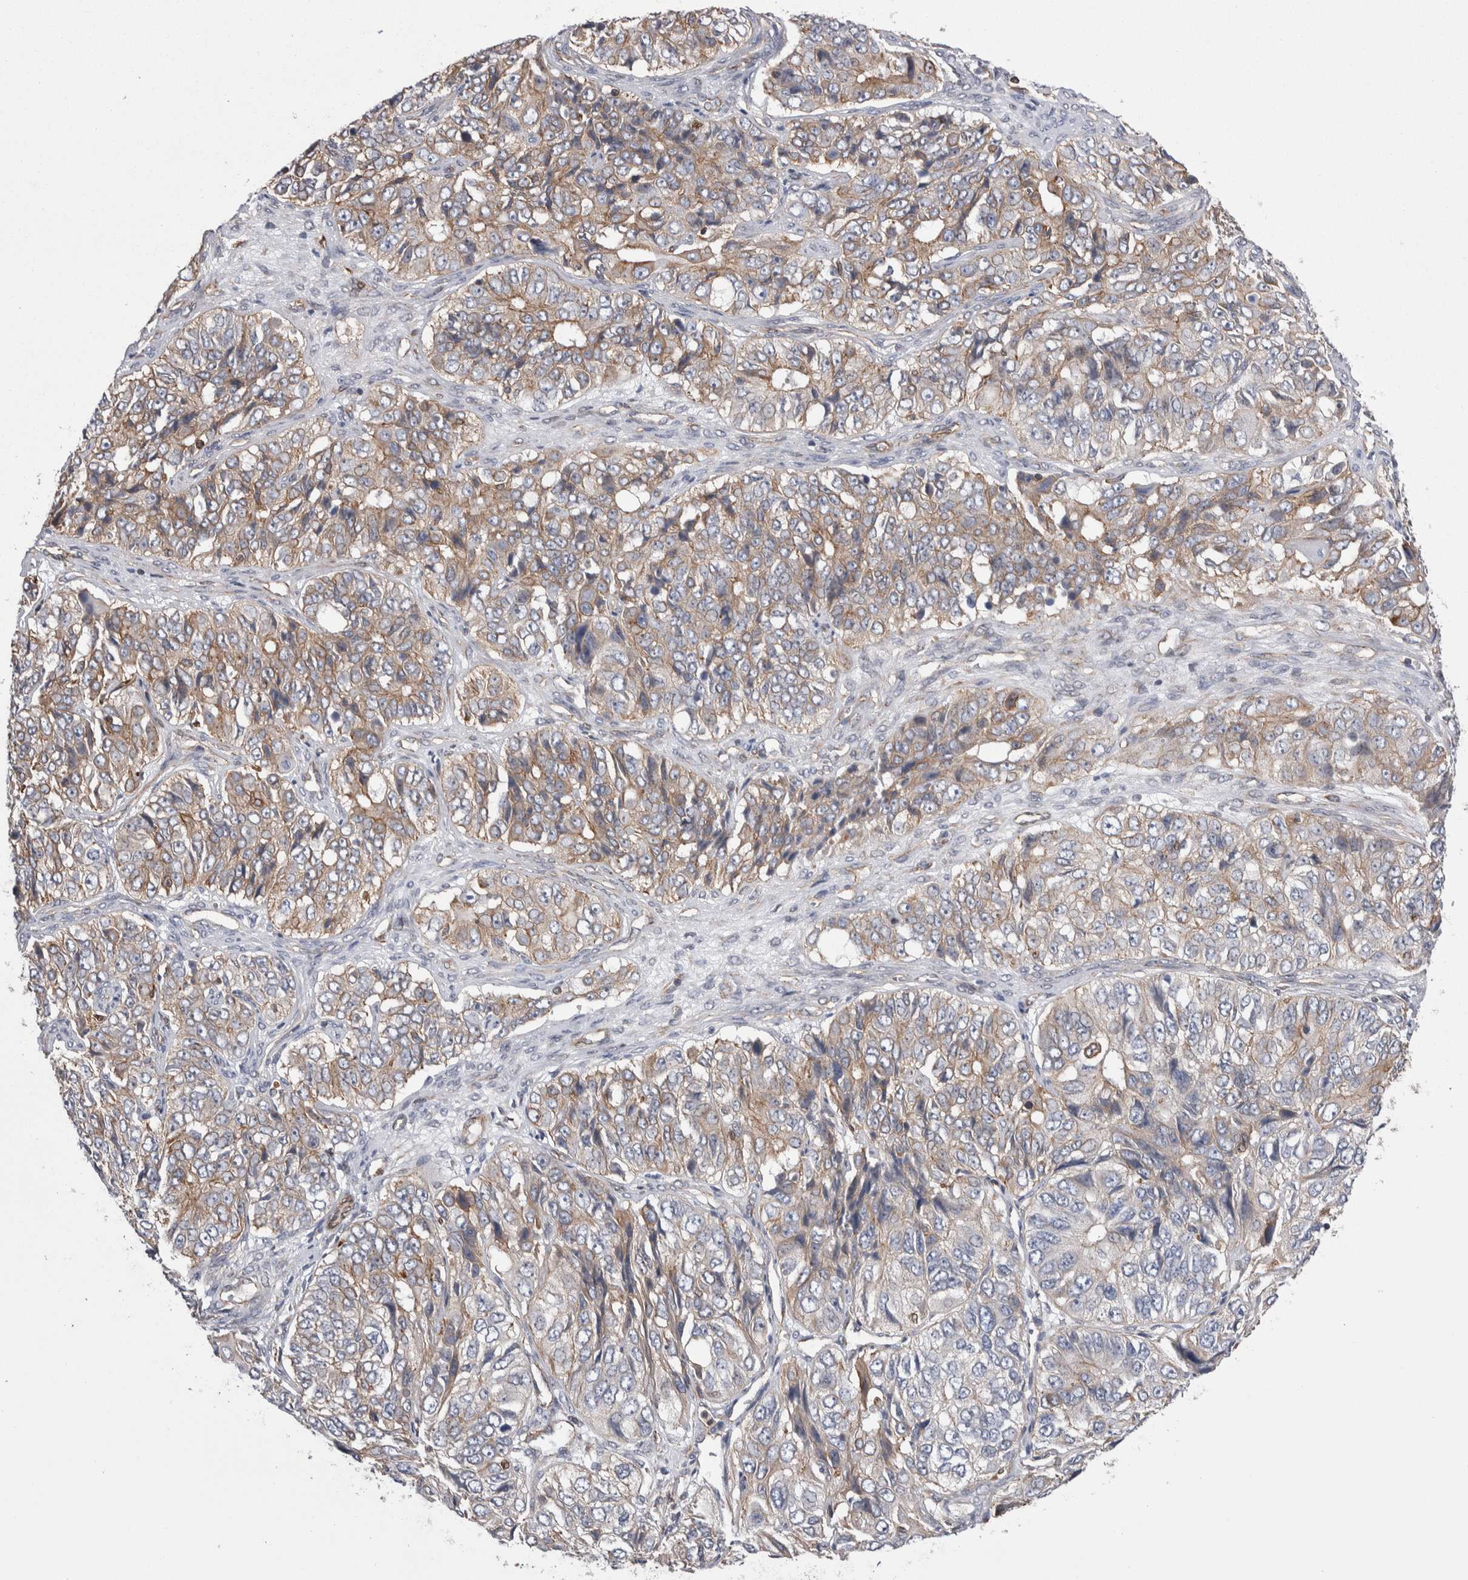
{"staining": {"intensity": "moderate", "quantity": "25%-75%", "location": "cytoplasmic/membranous"}, "tissue": "ovarian cancer", "cell_type": "Tumor cells", "image_type": "cancer", "snomed": [{"axis": "morphology", "description": "Carcinoma, endometroid"}, {"axis": "topography", "description": "Ovary"}], "caption": "Protein staining exhibits moderate cytoplasmic/membranous positivity in about 25%-75% of tumor cells in ovarian cancer.", "gene": "KIF12", "patient": {"sex": "female", "age": 51}}